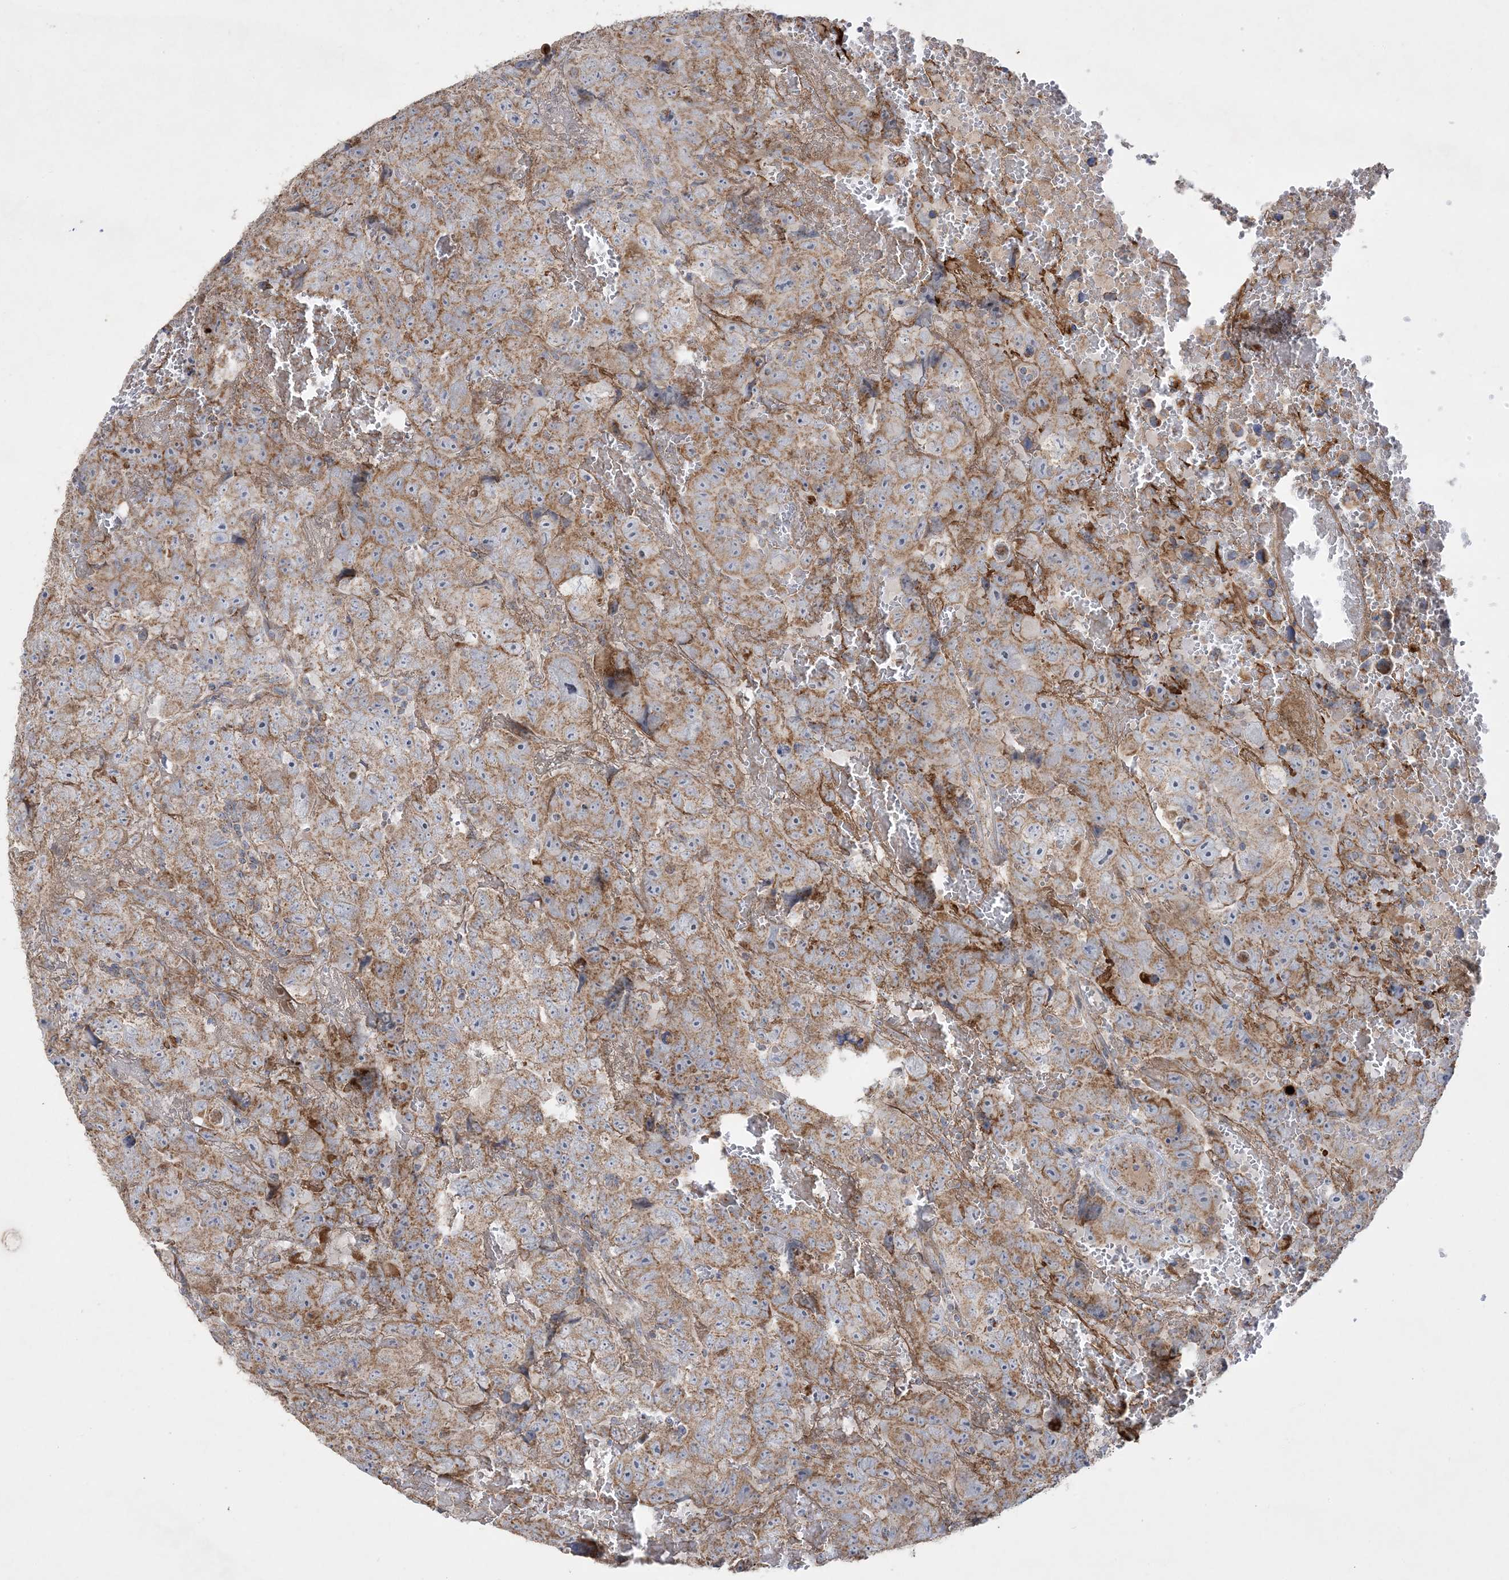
{"staining": {"intensity": "moderate", "quantity": ">75%", "location": "cytoplasmic/membranous"}, "tissue": "testis cancer", "cell_type": "Tumor cells", "image_type": "cancer", "snomed": [{"axis": "morphology", "description": "Carcinoma, Embryonal, NOS"}, {"axis": "topography", "description": "Testis"}], "caption": "This photomicrograph exhibits testis cancer (embryonal carcinoma) stained with immunohistochemistry to label a protein in brown. The cytoplasmic/membranous of tumor cells show moderate positivity for the protein. Nuclei are counter-stained blue.", "gene": "NDUFAF3", "patient": {"sex": "male", "age": 45}}